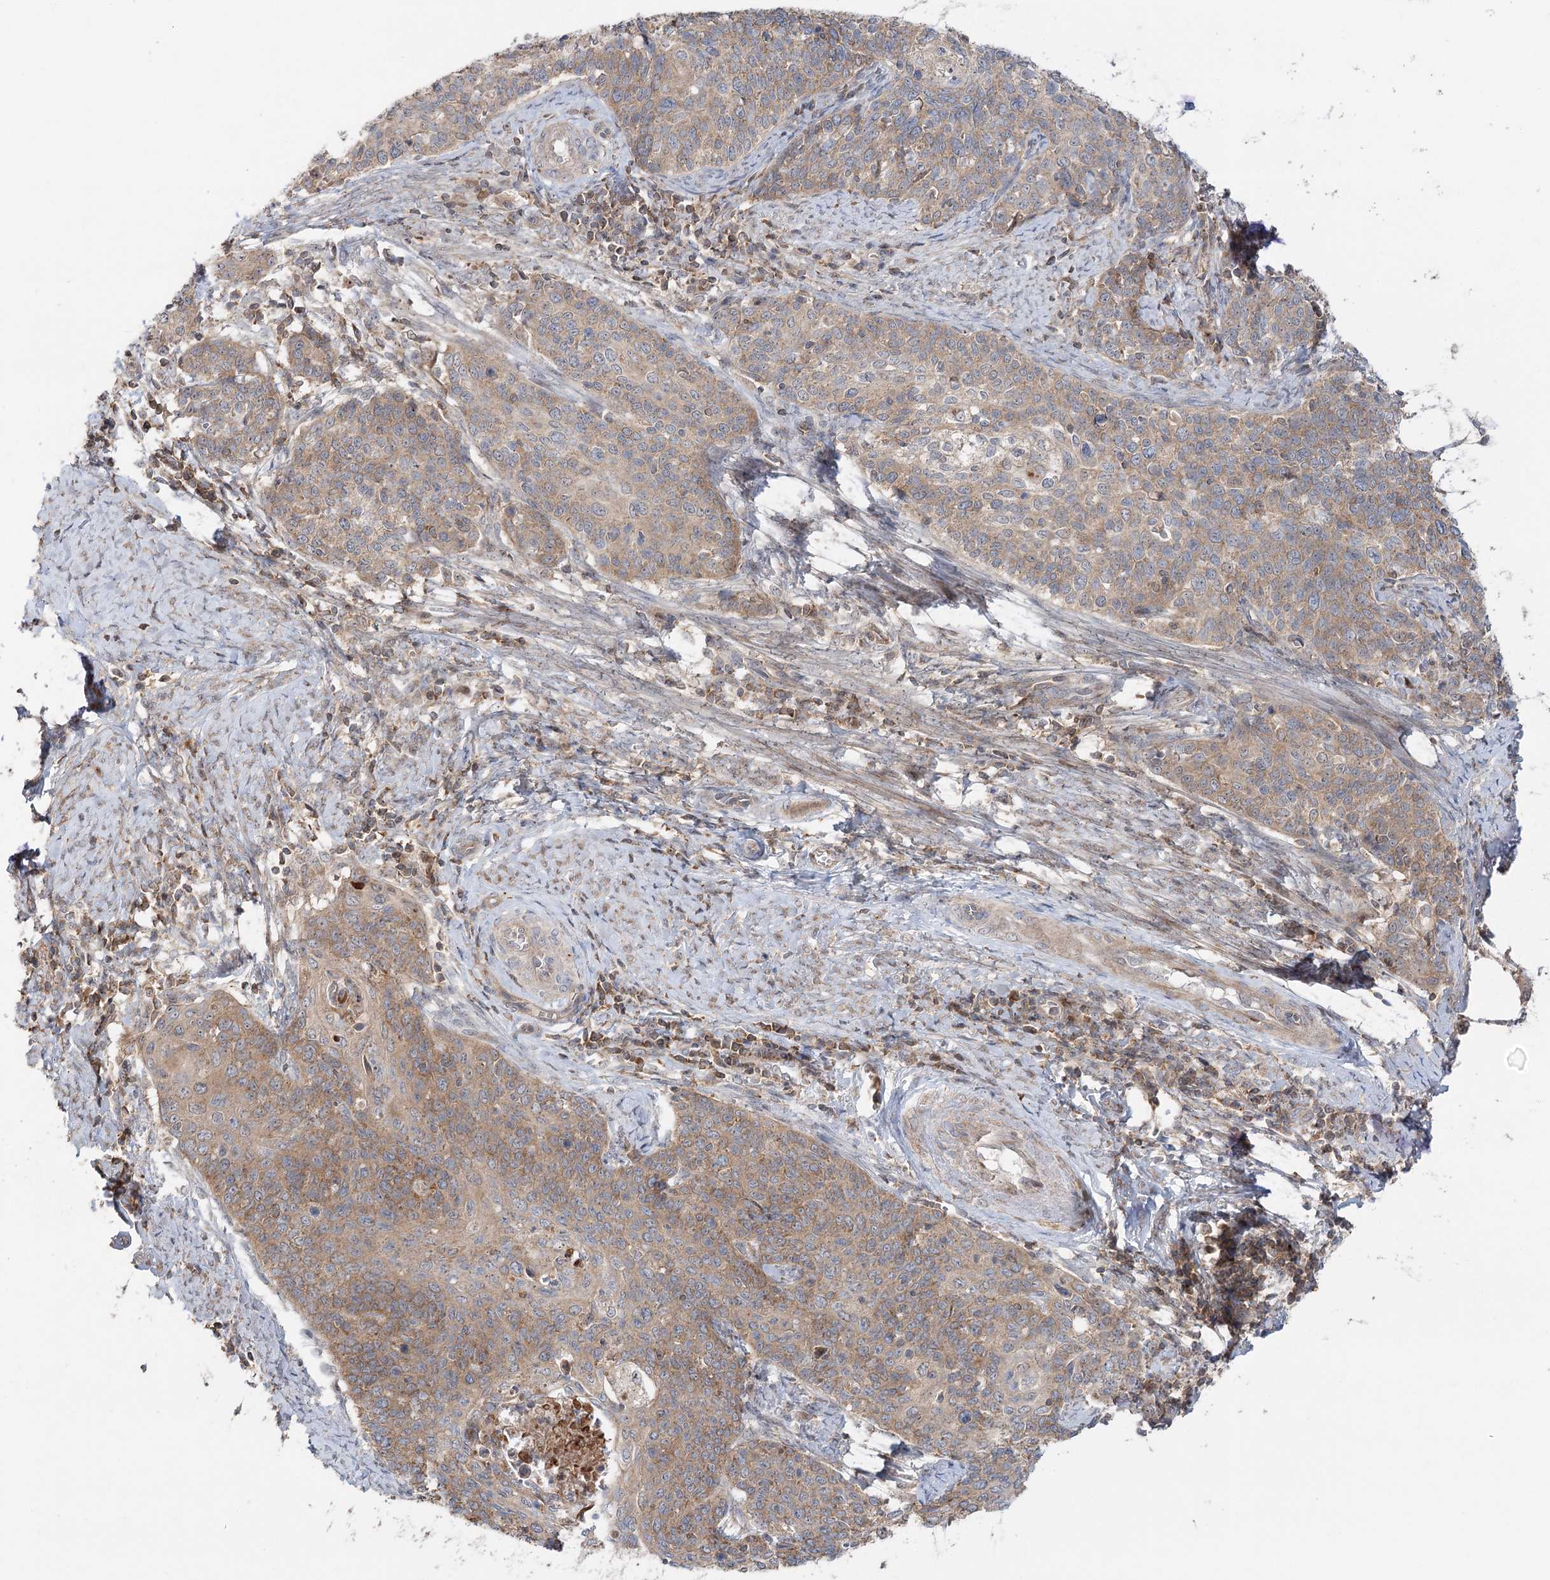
{"staining": {"intensity": "moderate", "quantity": "<25%", "location": "cytoplasmic/membranous"}, "tissue": "cervical cancer", "cell_type": "Tumor cells", "image_type": "cancer", "snomed": [{"axis": "morphology", "description": "Squamous cell carcinoma, NOS"}, {"axis": "topography", "description": "Cervix"}], "caption": "Immunohistochemistry of human squamous cell carcinoma (cervical) shows low levels of moderate cytoplasmic/membranous staining in approximately <25% of tumor cells.", "gene": "RAPGEF6", "patient": {"sex": "female", "age": 39}}